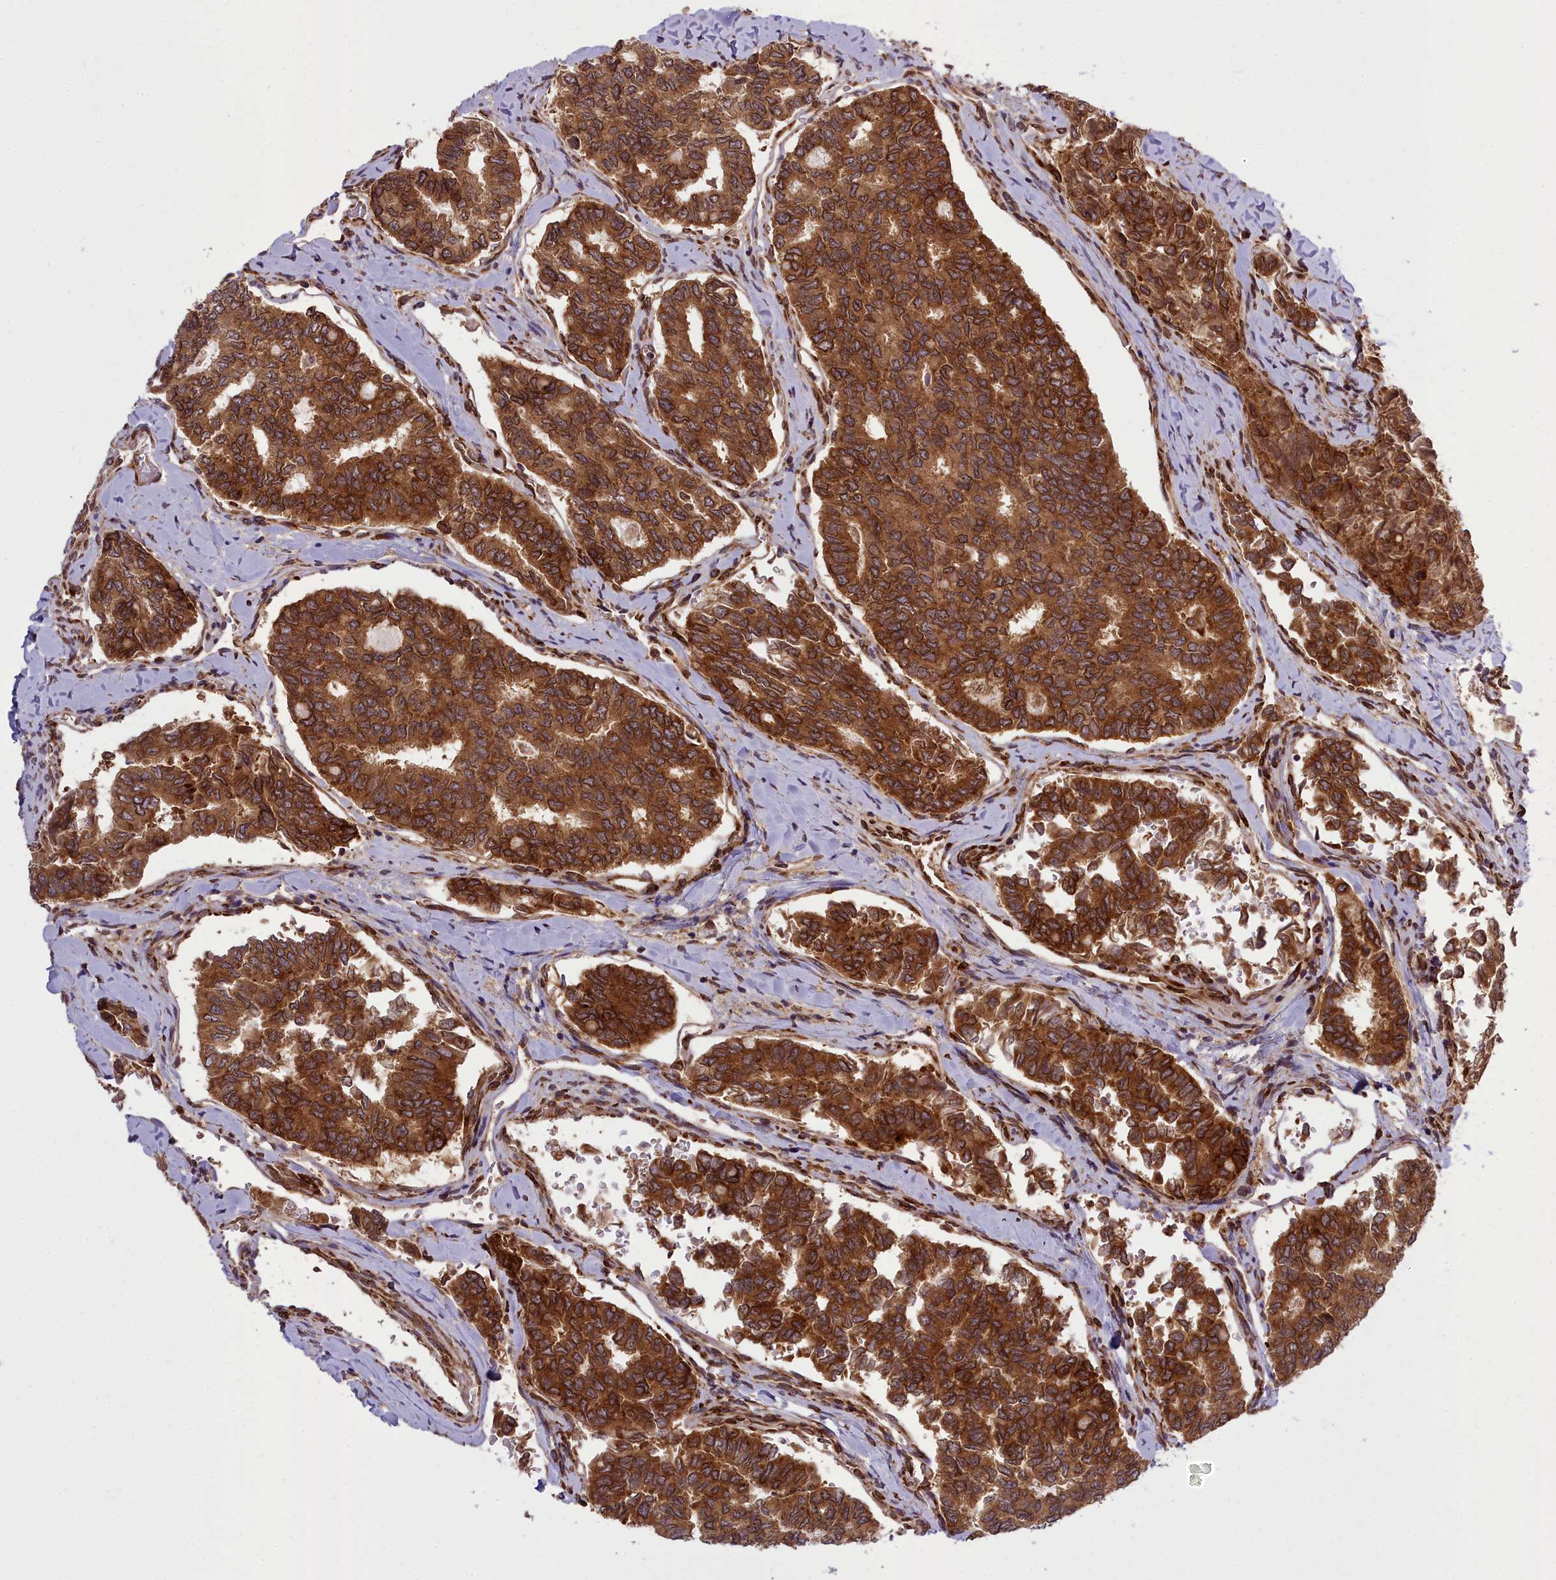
{"staining": {"intensity": "strong", "quantity": ">75%", "location": "cytoplasmic/membranous"}, "tissue": "thyroid cancer", "cell_type": "Tumor cells", "image_type": "cancer", "snomed": [{"axis": "morphology", "description": "Papillary adenocarcinoma, NOS"}, {"axis": "topography", "description": "Thyroid gland"}], "caption": "Thyroid papillary adenocarcinoma stained for a protein demonstrates strong cytoplasmic/membranous positivity in tumor cells.", "gene": "DHCR7", "patient": {"sex": "female", "age": 35}}